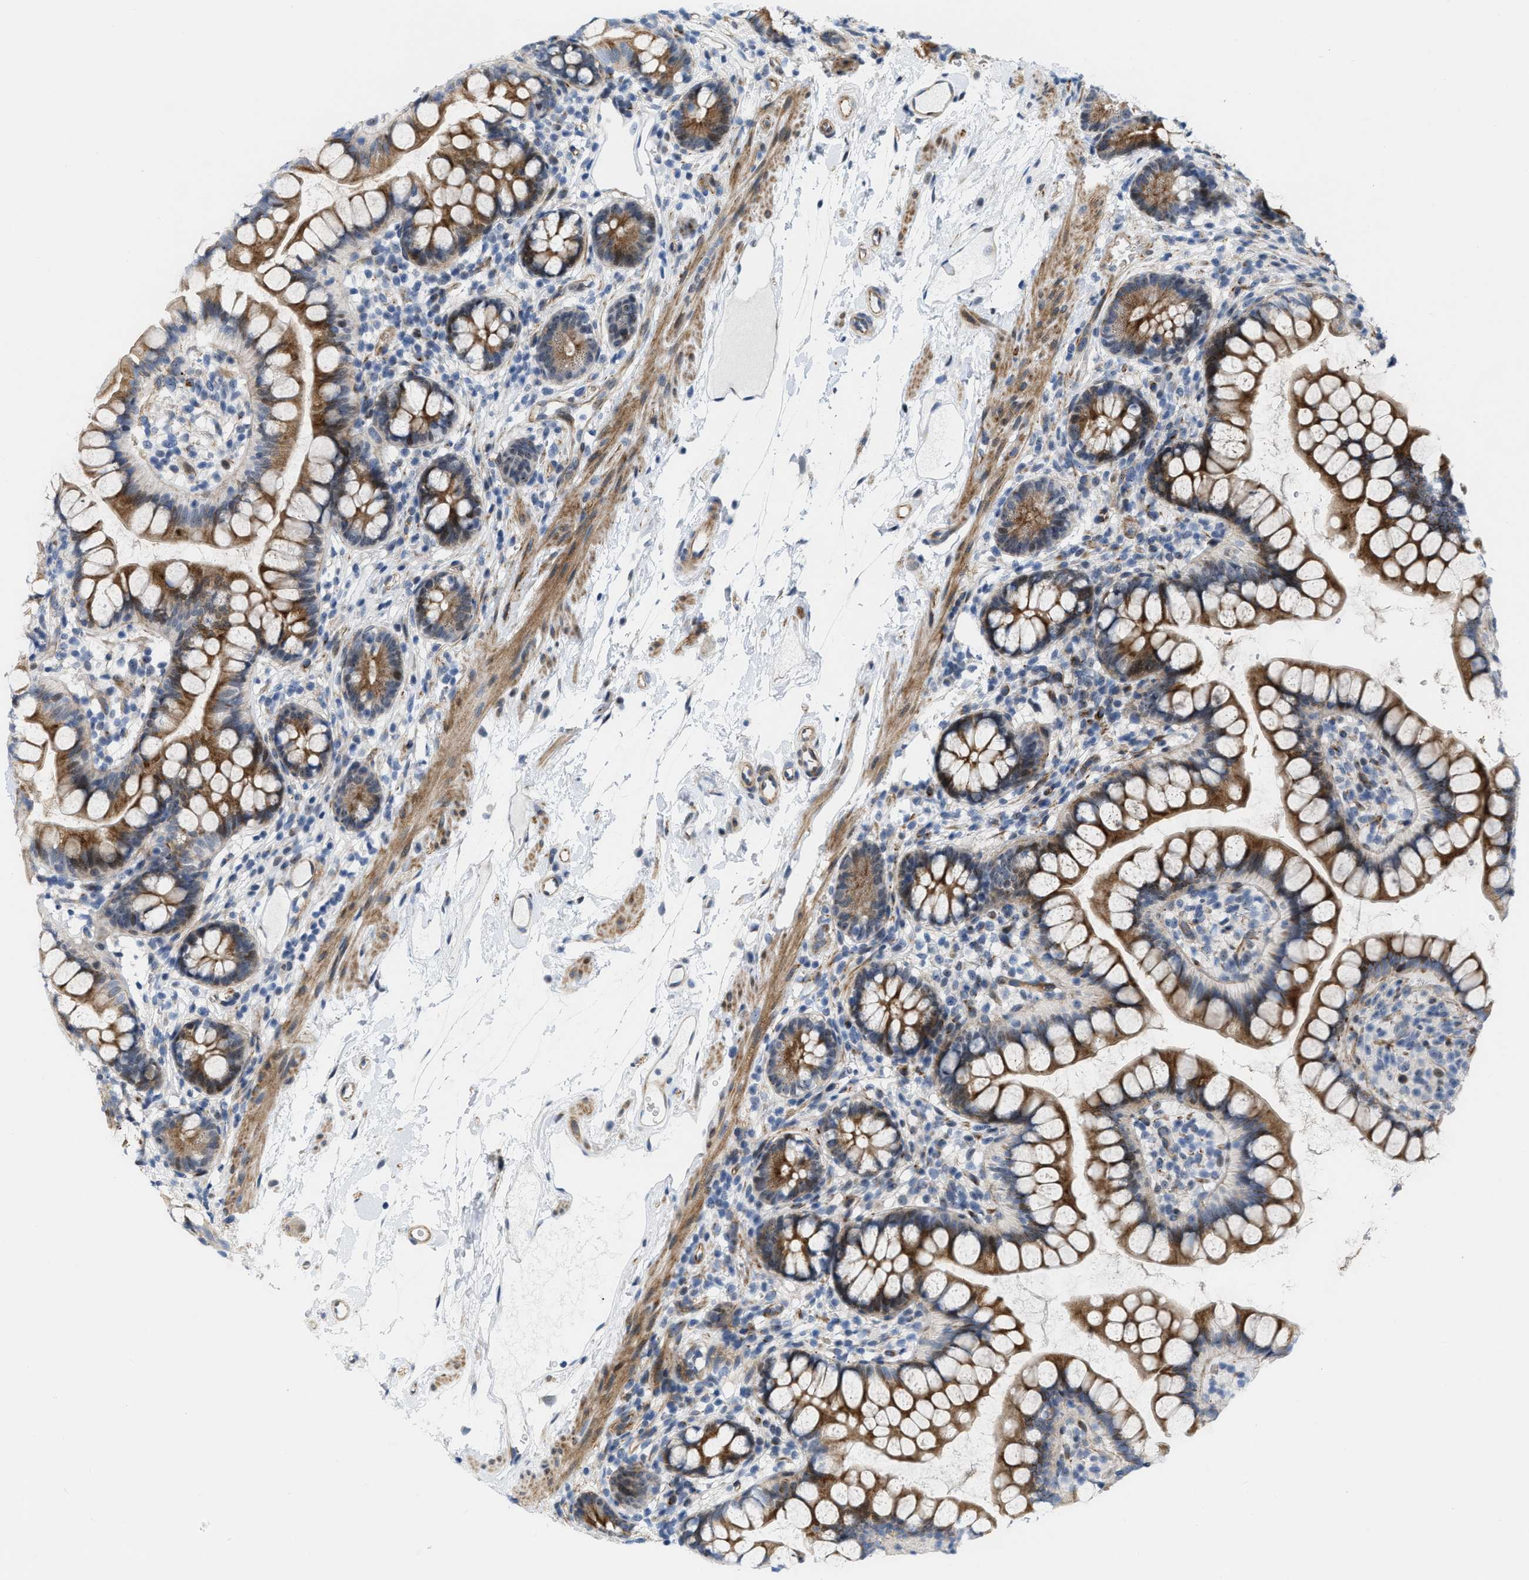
{"staining": {"intensity": "moderate", "quantity": "25%-75%", "location": "cytoplasmic/membranous"}, "tissue": "small intestine", "cell_type": "Glandular cells", "image_type": "normal", "snomed": [{"axis": "morphology", "description": "Normal tissue, NOS"}, {"axis": "topography", "description": "Small intestine"}], "caption": "There is medium levels of moderate cytoplasmic/membranous staining in glandular cells of normal small intestine, as demonstrated by immunohistochemical staining (brown color).", "gene": "POLR1F", "patient": {"sex": "female", "age": 84}}